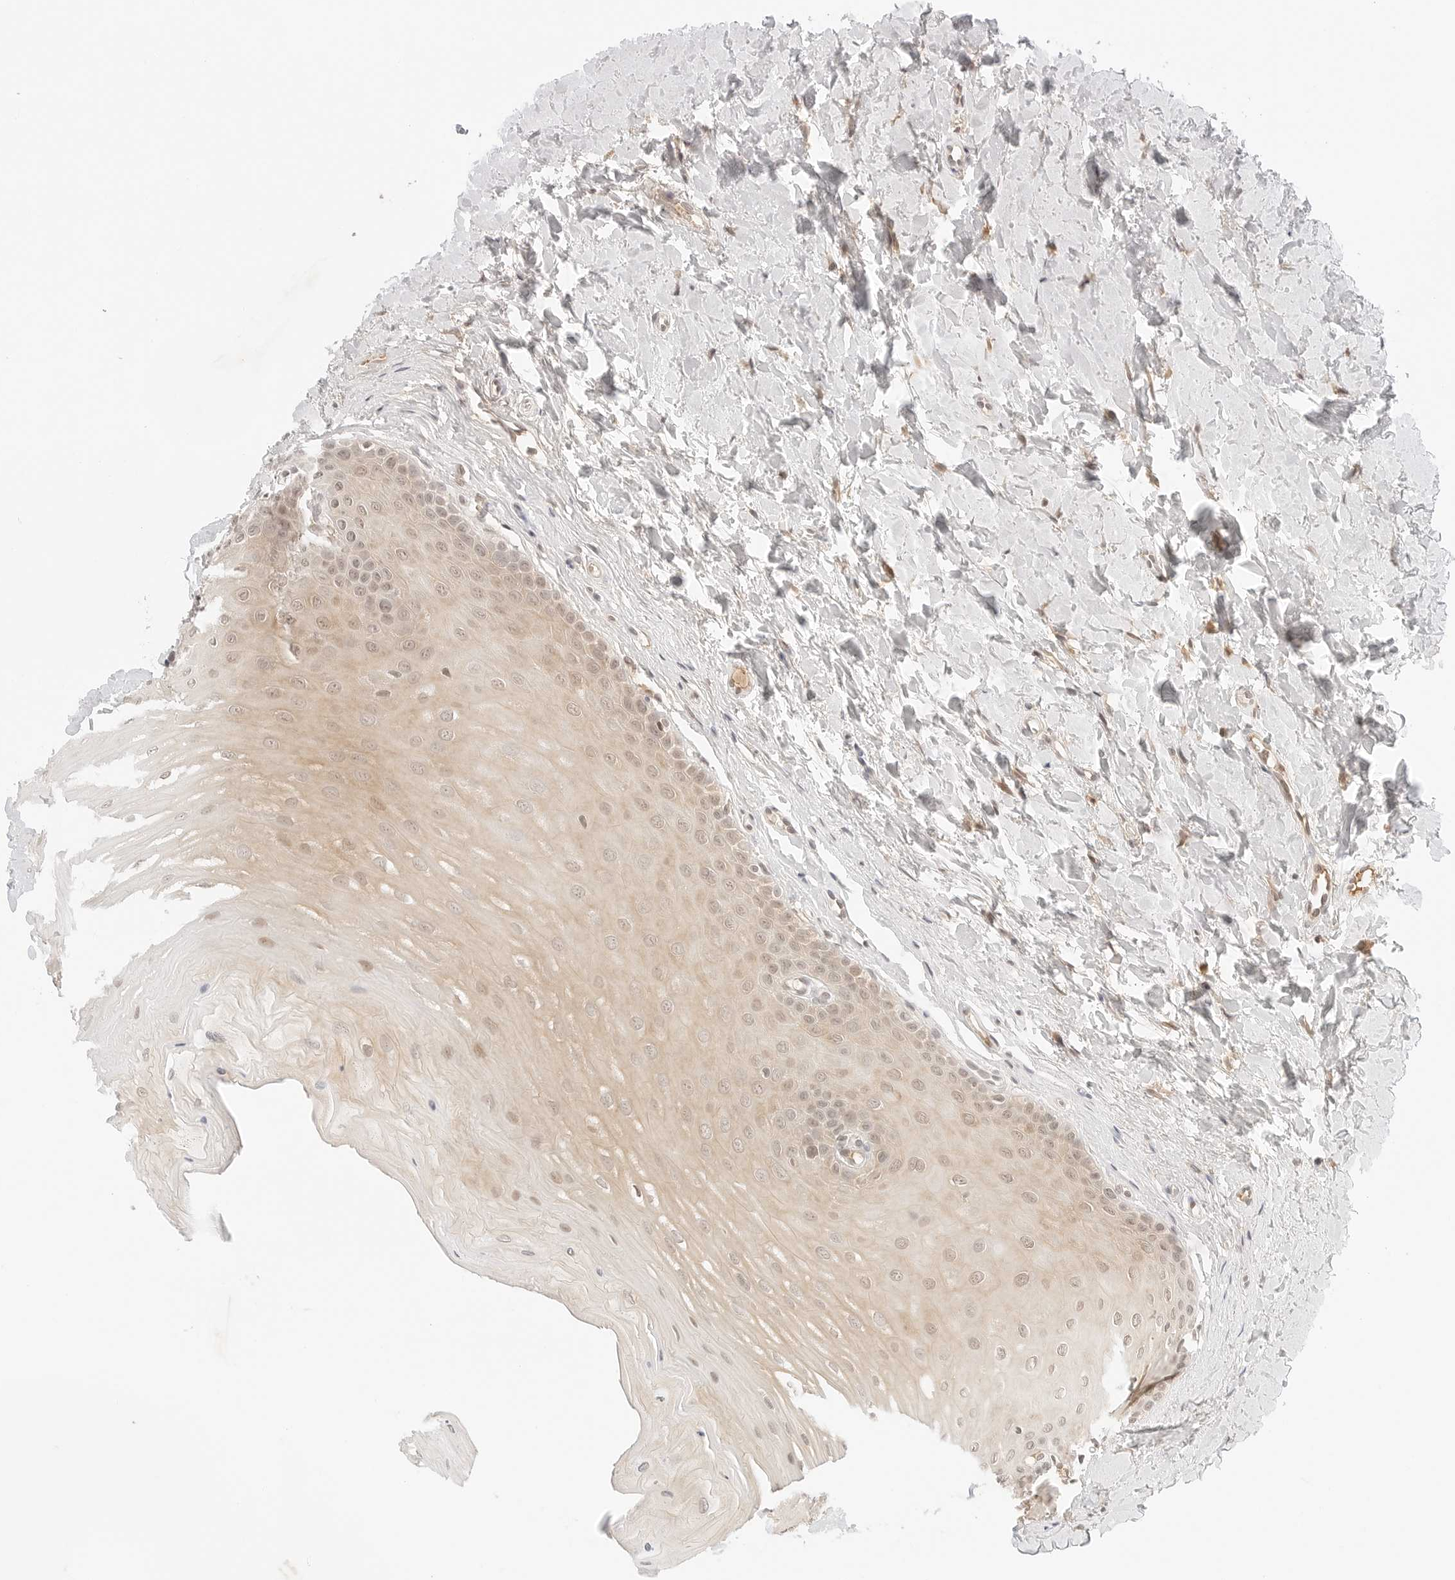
{"staining": {"intensity": "weak", "quantity": ">75%", "location": "cytoplasmic/membranous,nuclear"}, "tissue": "oral mucosa", "cell_type": "Squamous epithelial cells", "image_type": "normal", "snomed": [{"axis": "morphology", "description": "Normal tissue, NOS"}, {"axis": "topography", "description": "Oral tissue"}], "caption": "The photomicrograph displays immunohistochemical staining of unremarkable oral mucosa. There is weak cytoplasmic/membranous,nuclear staining is present in approximately >75% of squamous epithelial cells. The staining was performed using DAB (3,3'-diaminobenzidine), with brown indicating positive protein expression. Nuclei are stained blue with hematoxylin.", "gene": "SEPTIN4", "patient": {"sex": "female", "age": 39}}